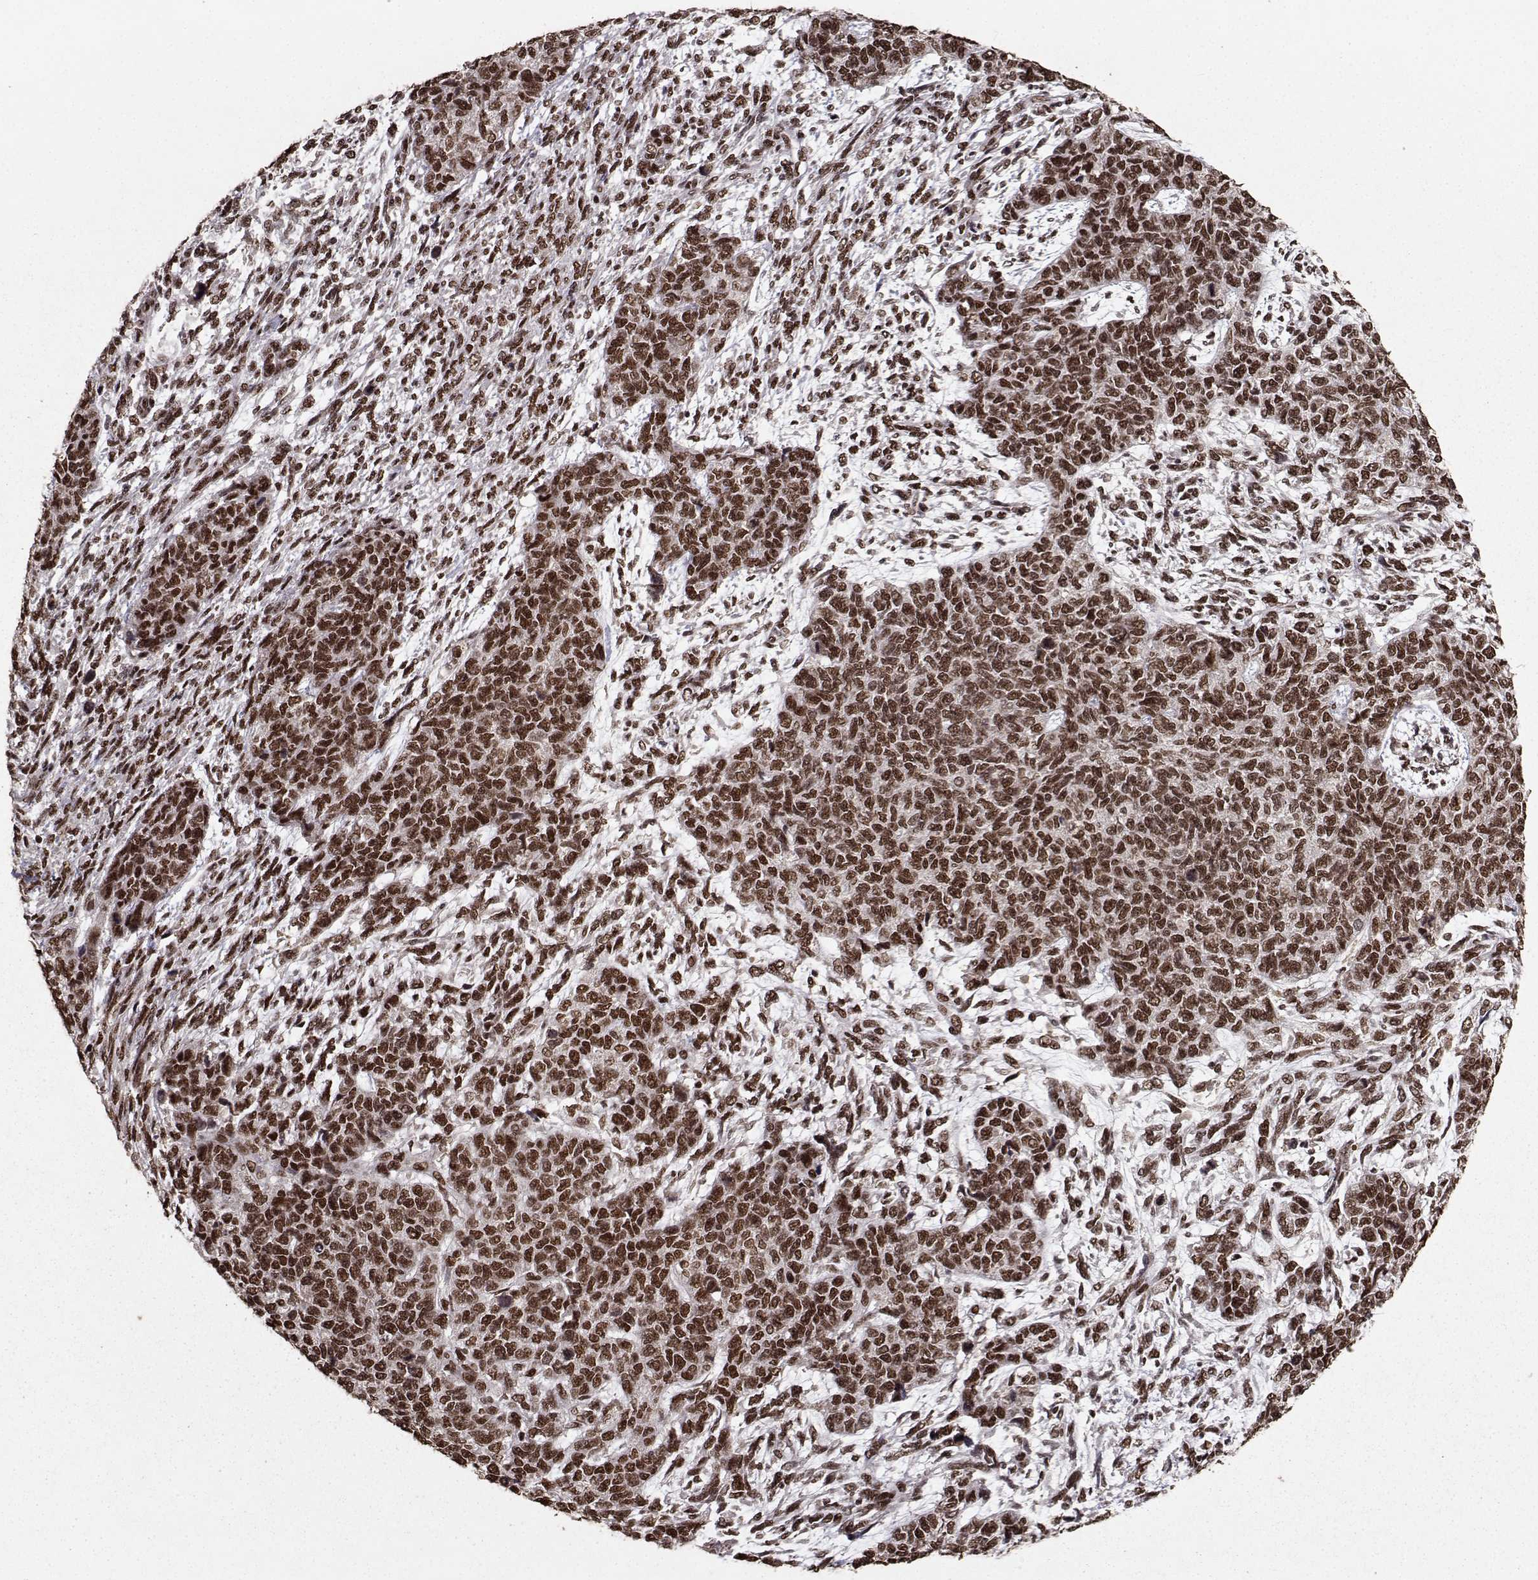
{"staining": {"intensity": "strong", "quantity": ">75%", "location": "nuclear"}, "tissue": "cervical cancer", "cell_type": "Tumor cells", "image_type": "cancer", "snomed": [{"axis": "morphology", "description": "Squamous cell carcinoma, NOS"}, {"axis": "topography", "description": "Cervix"}], "caption": "Immunohistochemistry (IHC) of cervical cancer demonstrates high levels of strong nuclear staining in about >75% of tumor cells. The staining was performed using DAB (3,3'-diaminobenzidine), with brown indicating positive protein expression. Nuclei are stained blue with hematoxylin.", "gene": "SF1", "patient": {"sex": "female", "age": 63}}